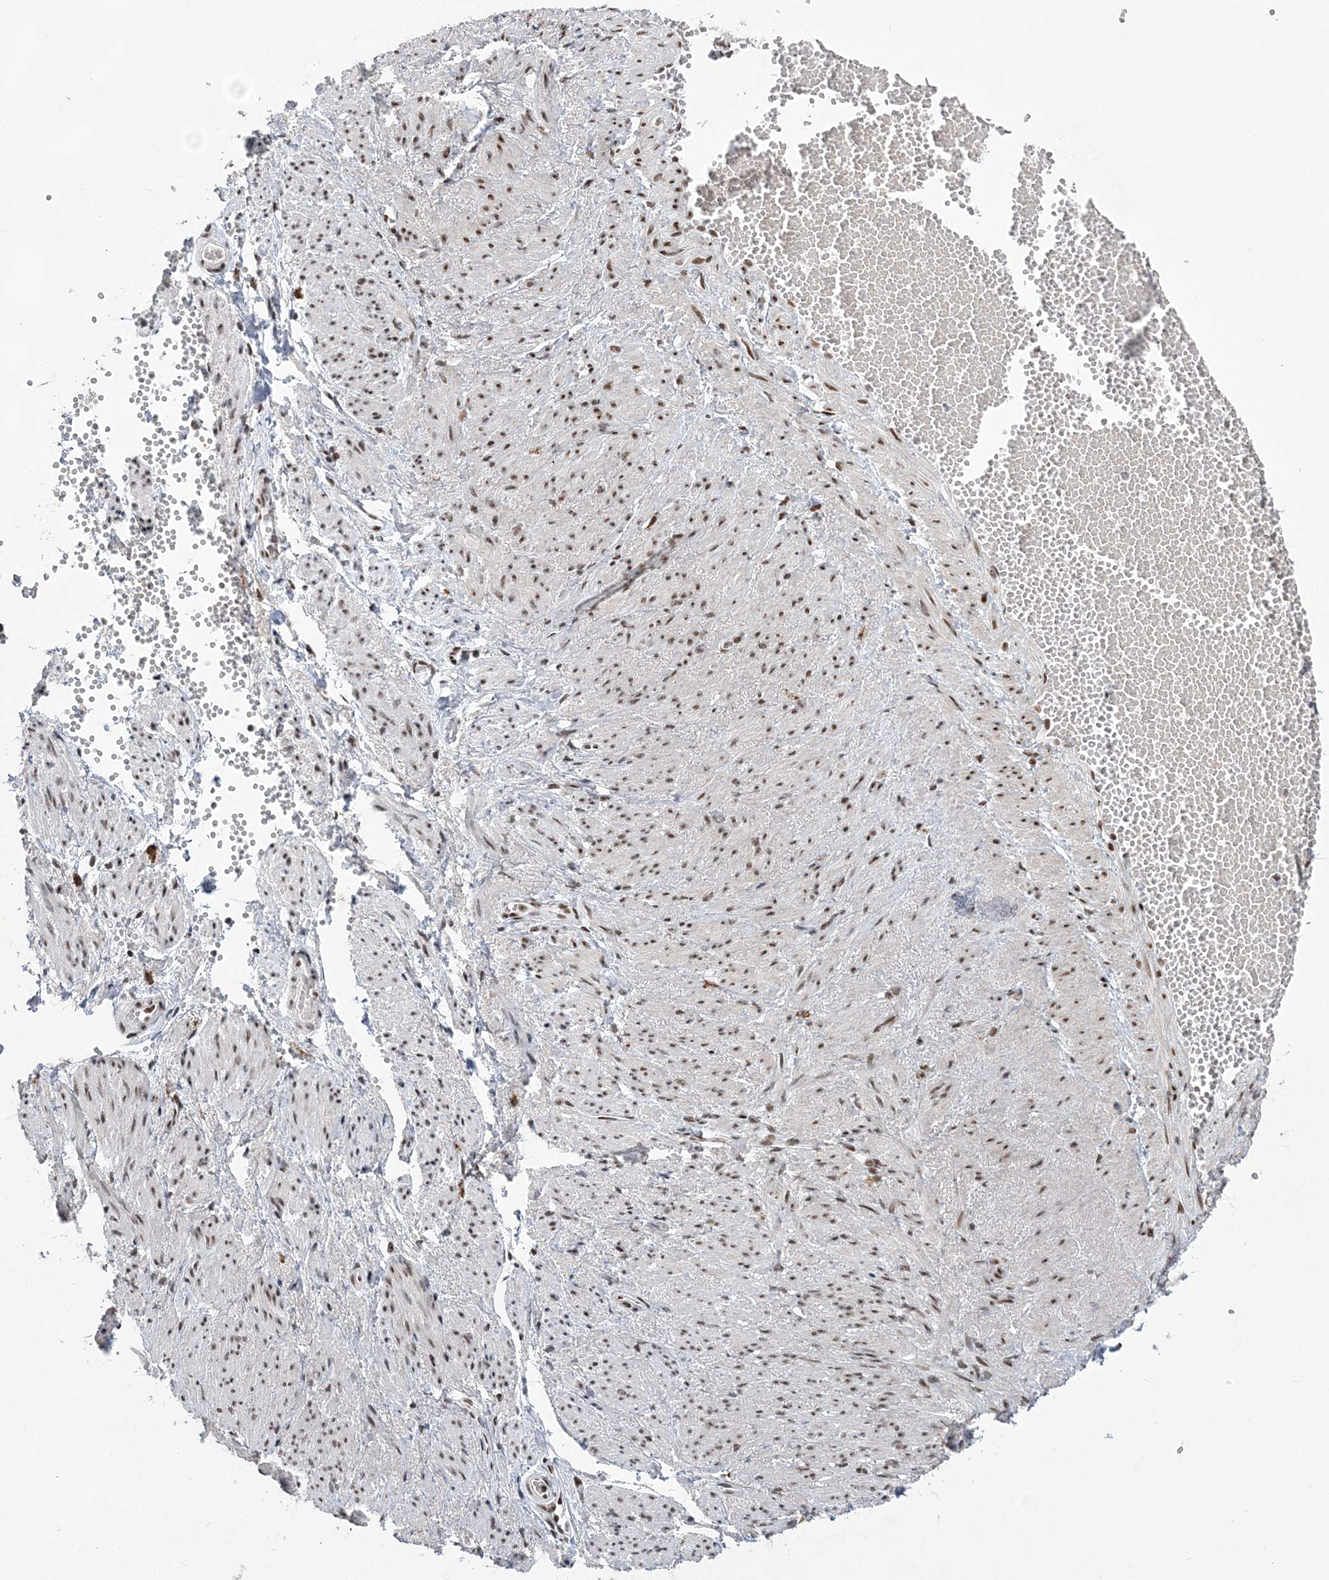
{"staining": {"intensity": "moderate", "quantity": "25%-75%", "location": "nuclear"}, "tissue": "adipose tissue", "cell_type": "Adipocytes", "image_type": "normal", "snomed": [{"axis": "morphology", "description": "Normal tissue, NOS"}, {"axis": "topography", "description": "Smooth muscle"}, {"axis": "topography", "description": "Peripheral nerve tissue"}], "caption": "The photomicrograph displays a brown stain indicating the presence of a protein in the nuclear of adipocytes in adipose tissue.", "gene": "ZBTB7A", "patient": {"sex": "female", "age": 39}}